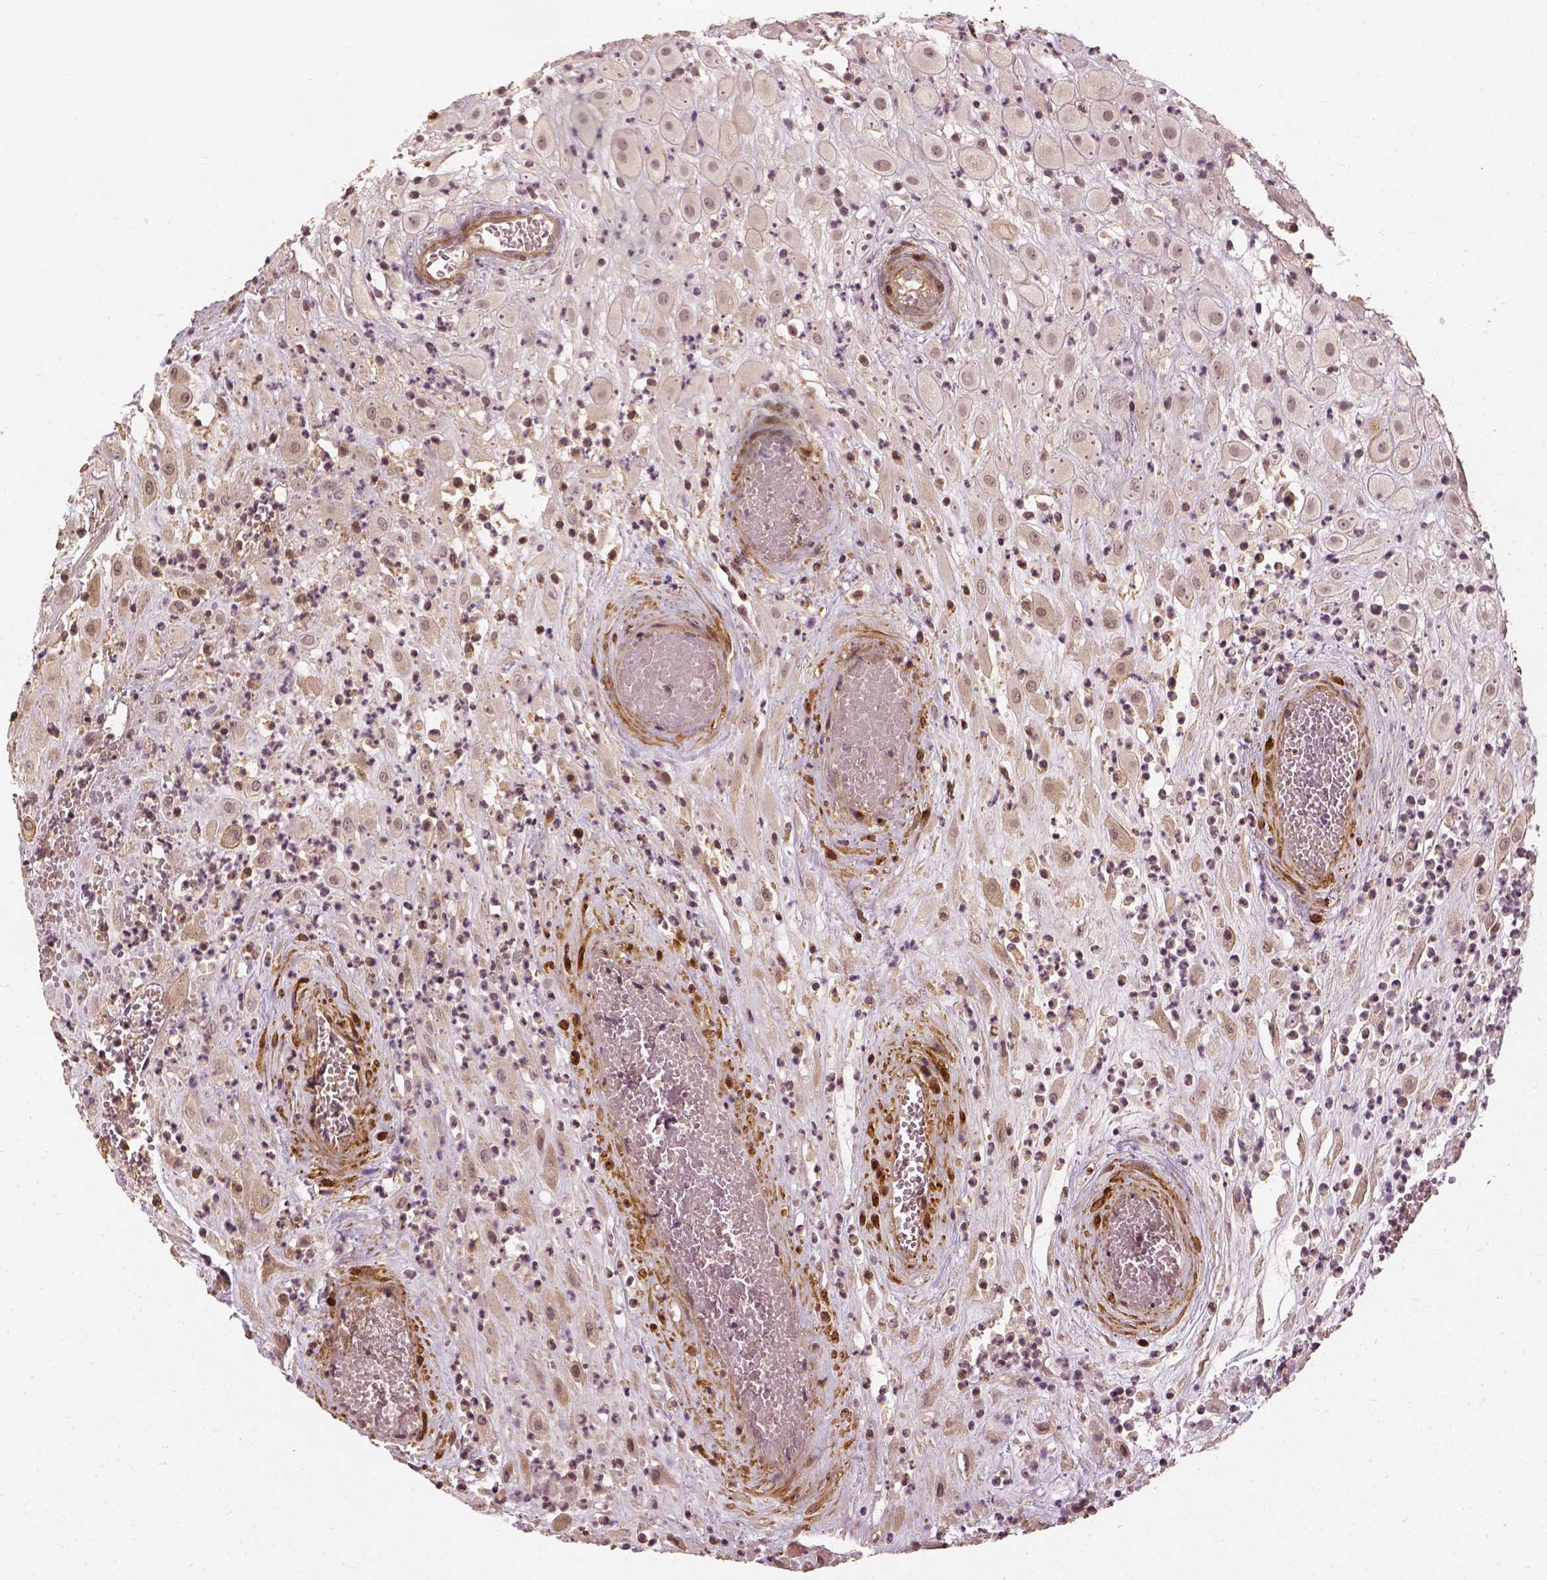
{"staining": {"intensity": "weak", "quantity": "<25%", "location": "cytoplasmic/membranous,nuclear"}, "tissue": "placenta", "cell_type": "Decidual cells", "image_type": "normal", "snomed": [{"axis": "morphology", "description": "Normal tissue, NOS"}, {"axis": "topography", "description": "Placenta"}], "caption": "Immunohistochemistry (IHC) of unremarkable placenta demonstrates no expression in decidual cells. Brightfield microscopy of immunohistochemistry stained with DAB (3,3'-diaminobenzidine) (brown) and hematoxylin (blue), captured at high magnification.", "gene": "VEGFA", "patient": {"sex": "female", "age": 24}}